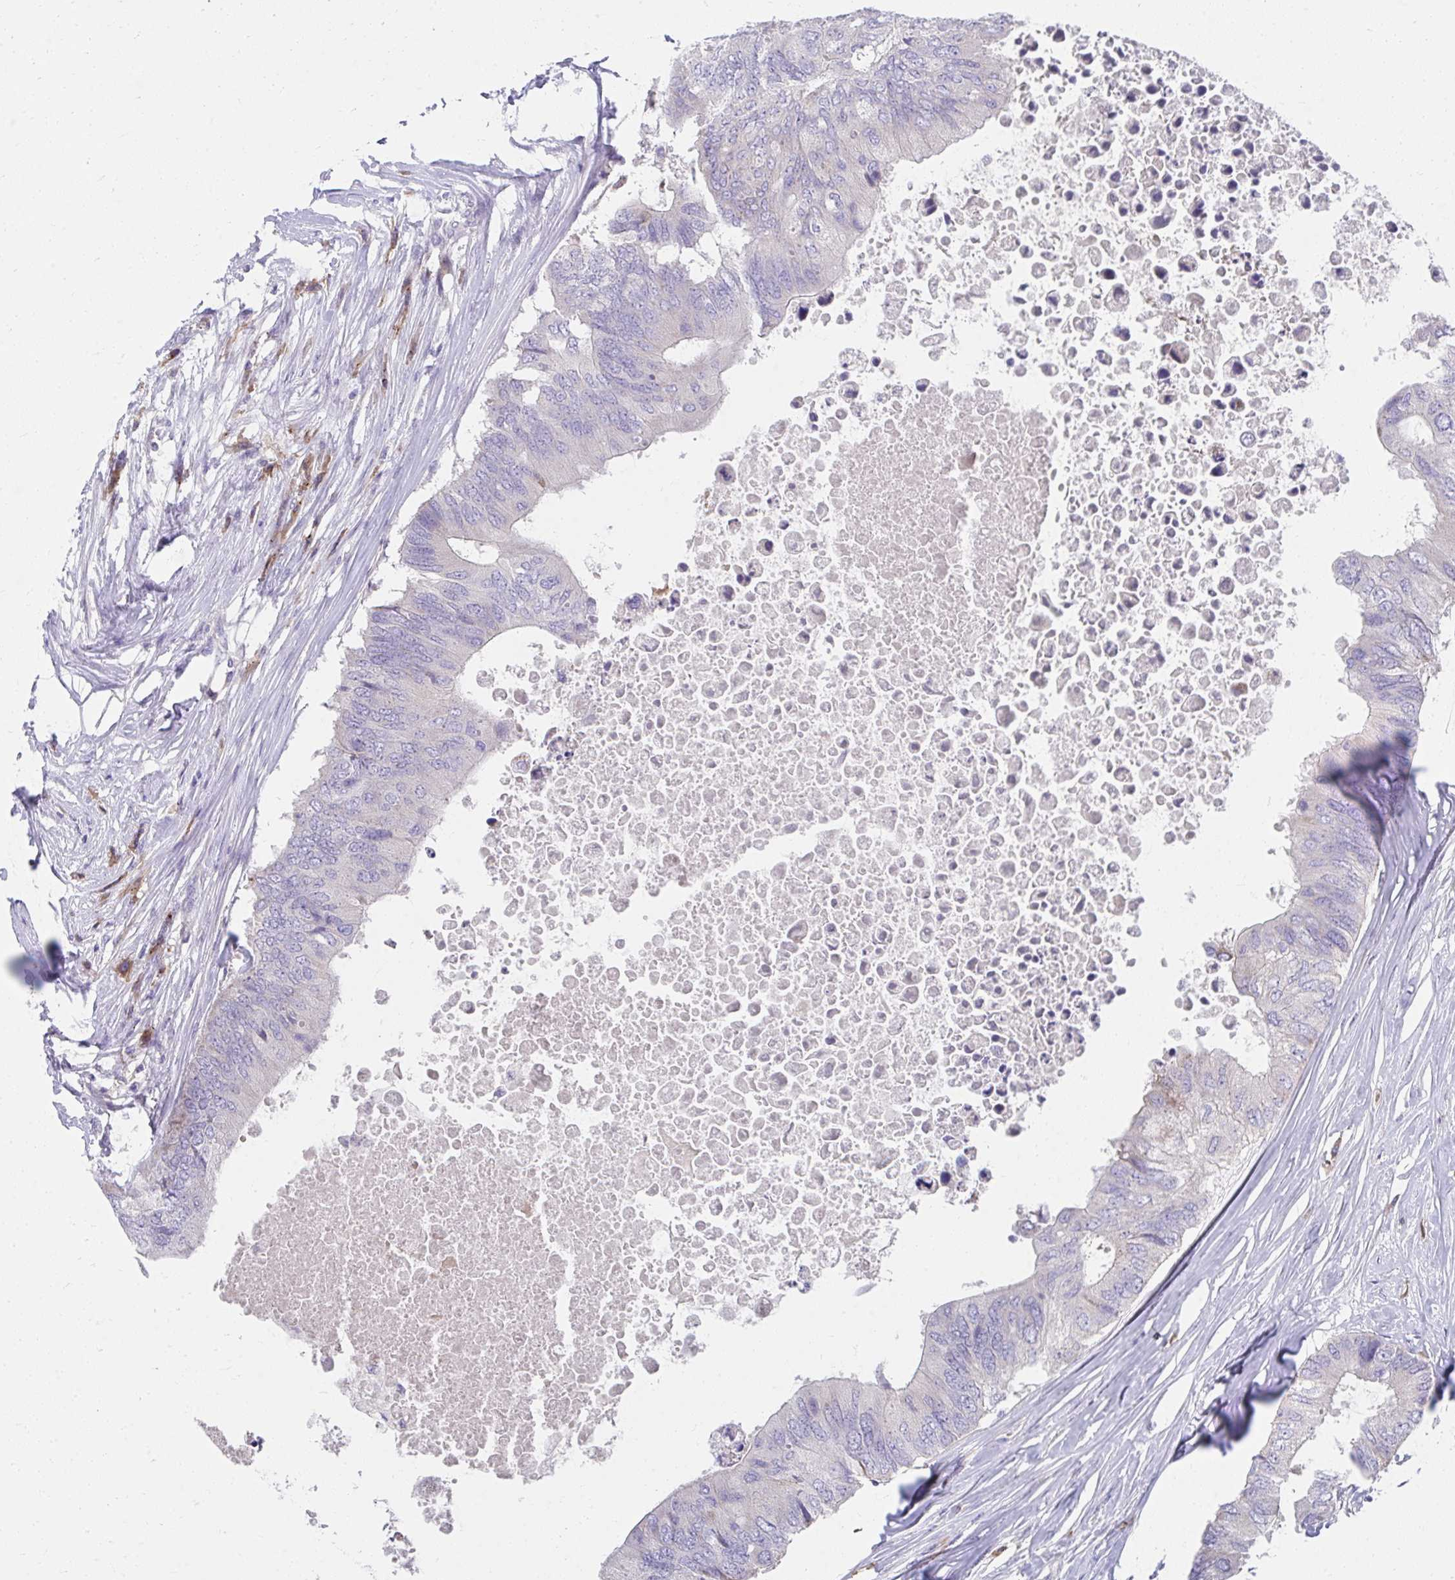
{"staining": {"intensity": "negative", "quantity": "none", "location": "none"}, "tissue": "colorectal cancer", "cell_type": "Tumor cells", "image_type": "cancer", "snomed": [{"axis": "morphology", "description": "Adenocarcinoma, NOS"}, {"axis": "topography", "description": "Colon"}], "caption": "Colorectal cancer (adenocarcinoma) stained for a protein using immunohistochemistry shows no expression tumor cells.", "gene": "SLAMF7", "patient": {"sex": "male", "age": 71}}